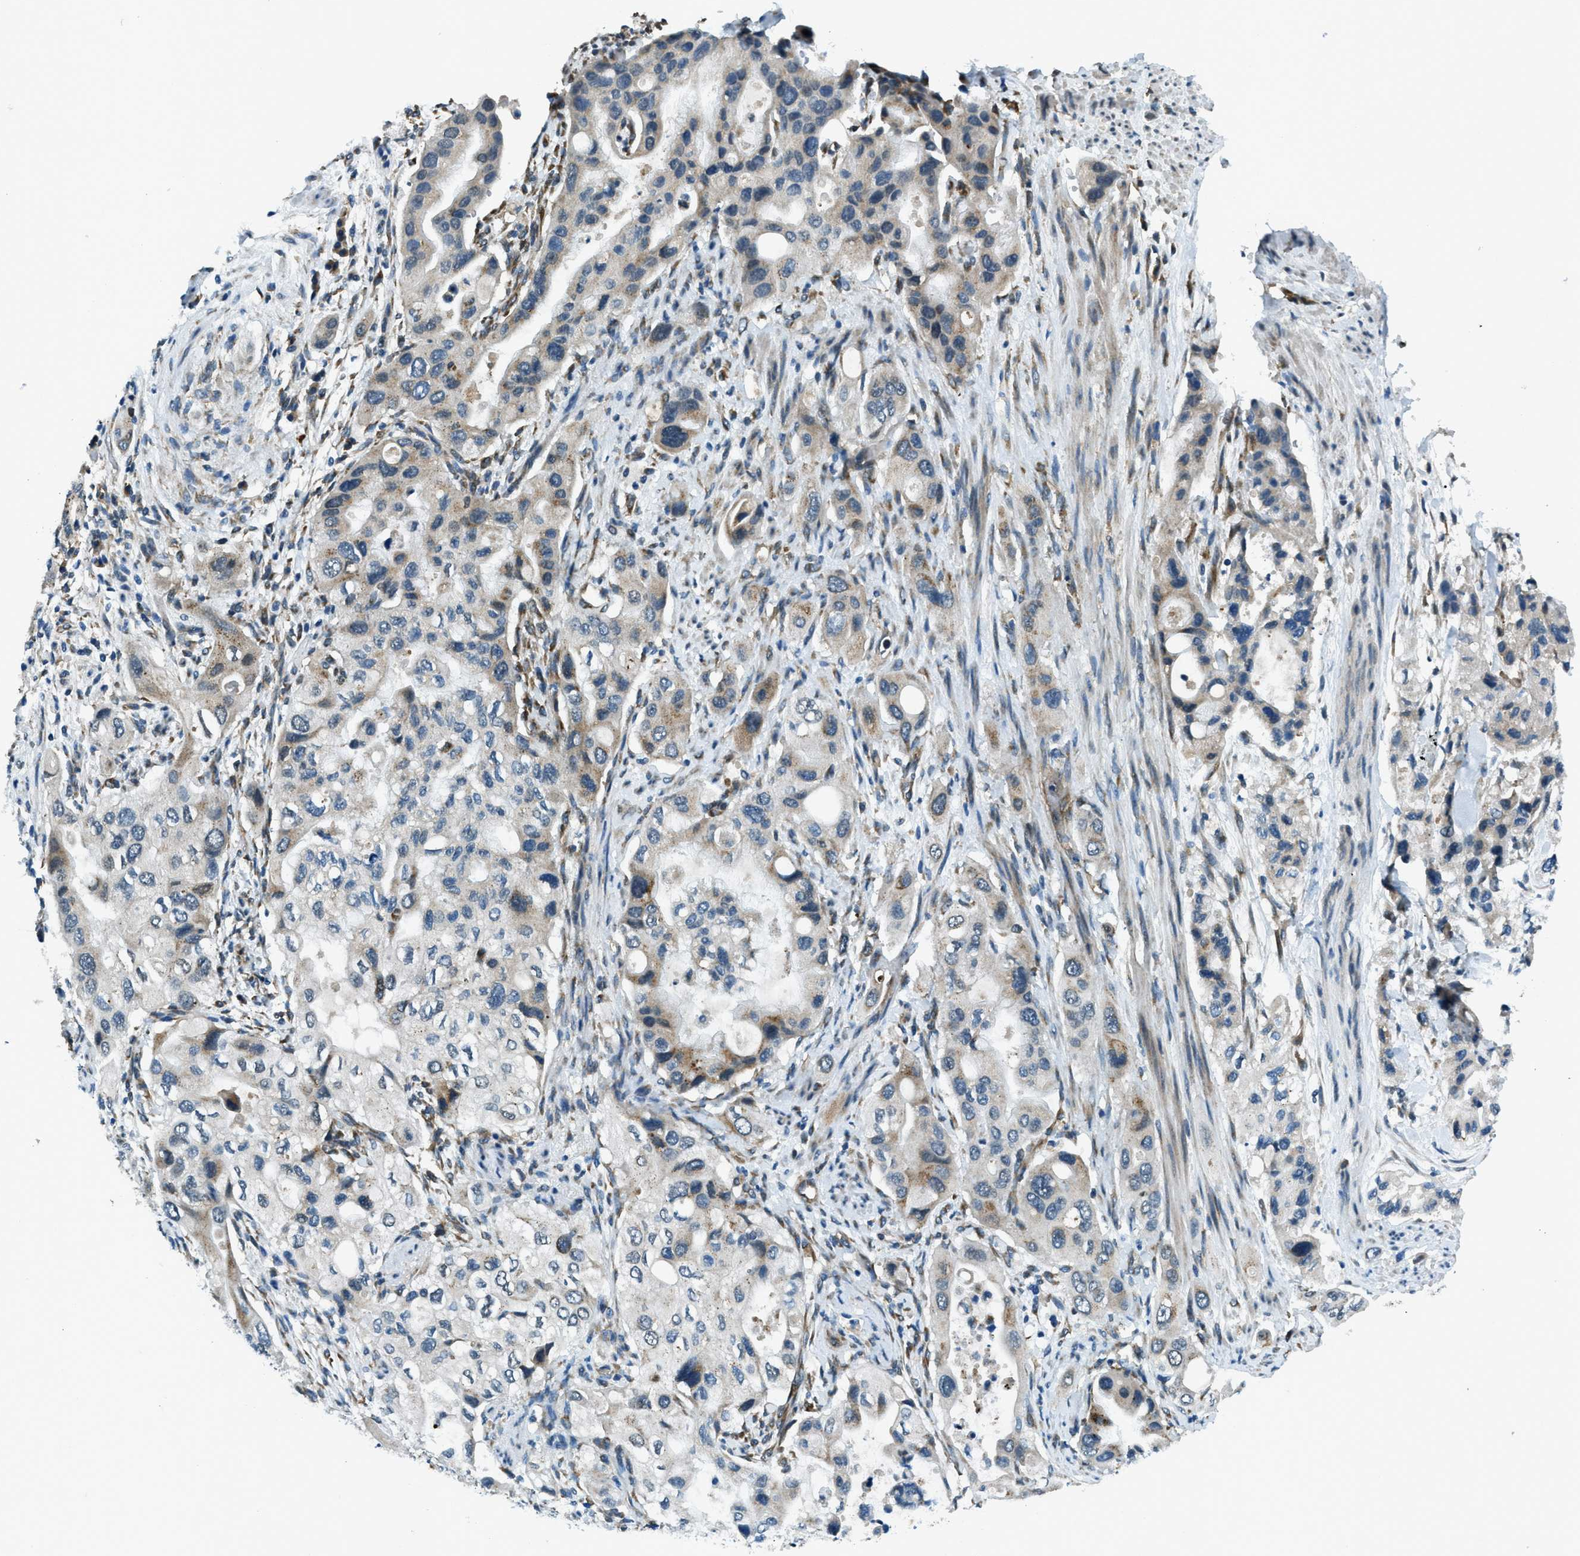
{"staining": {"intensity": "moderate", "quantity": "<25%", "location": "cytoplasmic/membranous"}, "tissue": "pancreatic cancer", "cell_type": "Tumor cells", "image_type": "cancer", "snomed": [{"axis": "morphology", "description": "Adenocarcinoma, NOS"}, {"axis": "topography", "description": "Pancreas"}], "caption": "Protein analysis of adenocarcinoma (pancreatic) tissue demonstrates moderate cytoplasmic/membranous expression in approximately <25% of tumor cells.", "gene": "GINM1", "patient": {"sex": "female", "age": 56}}